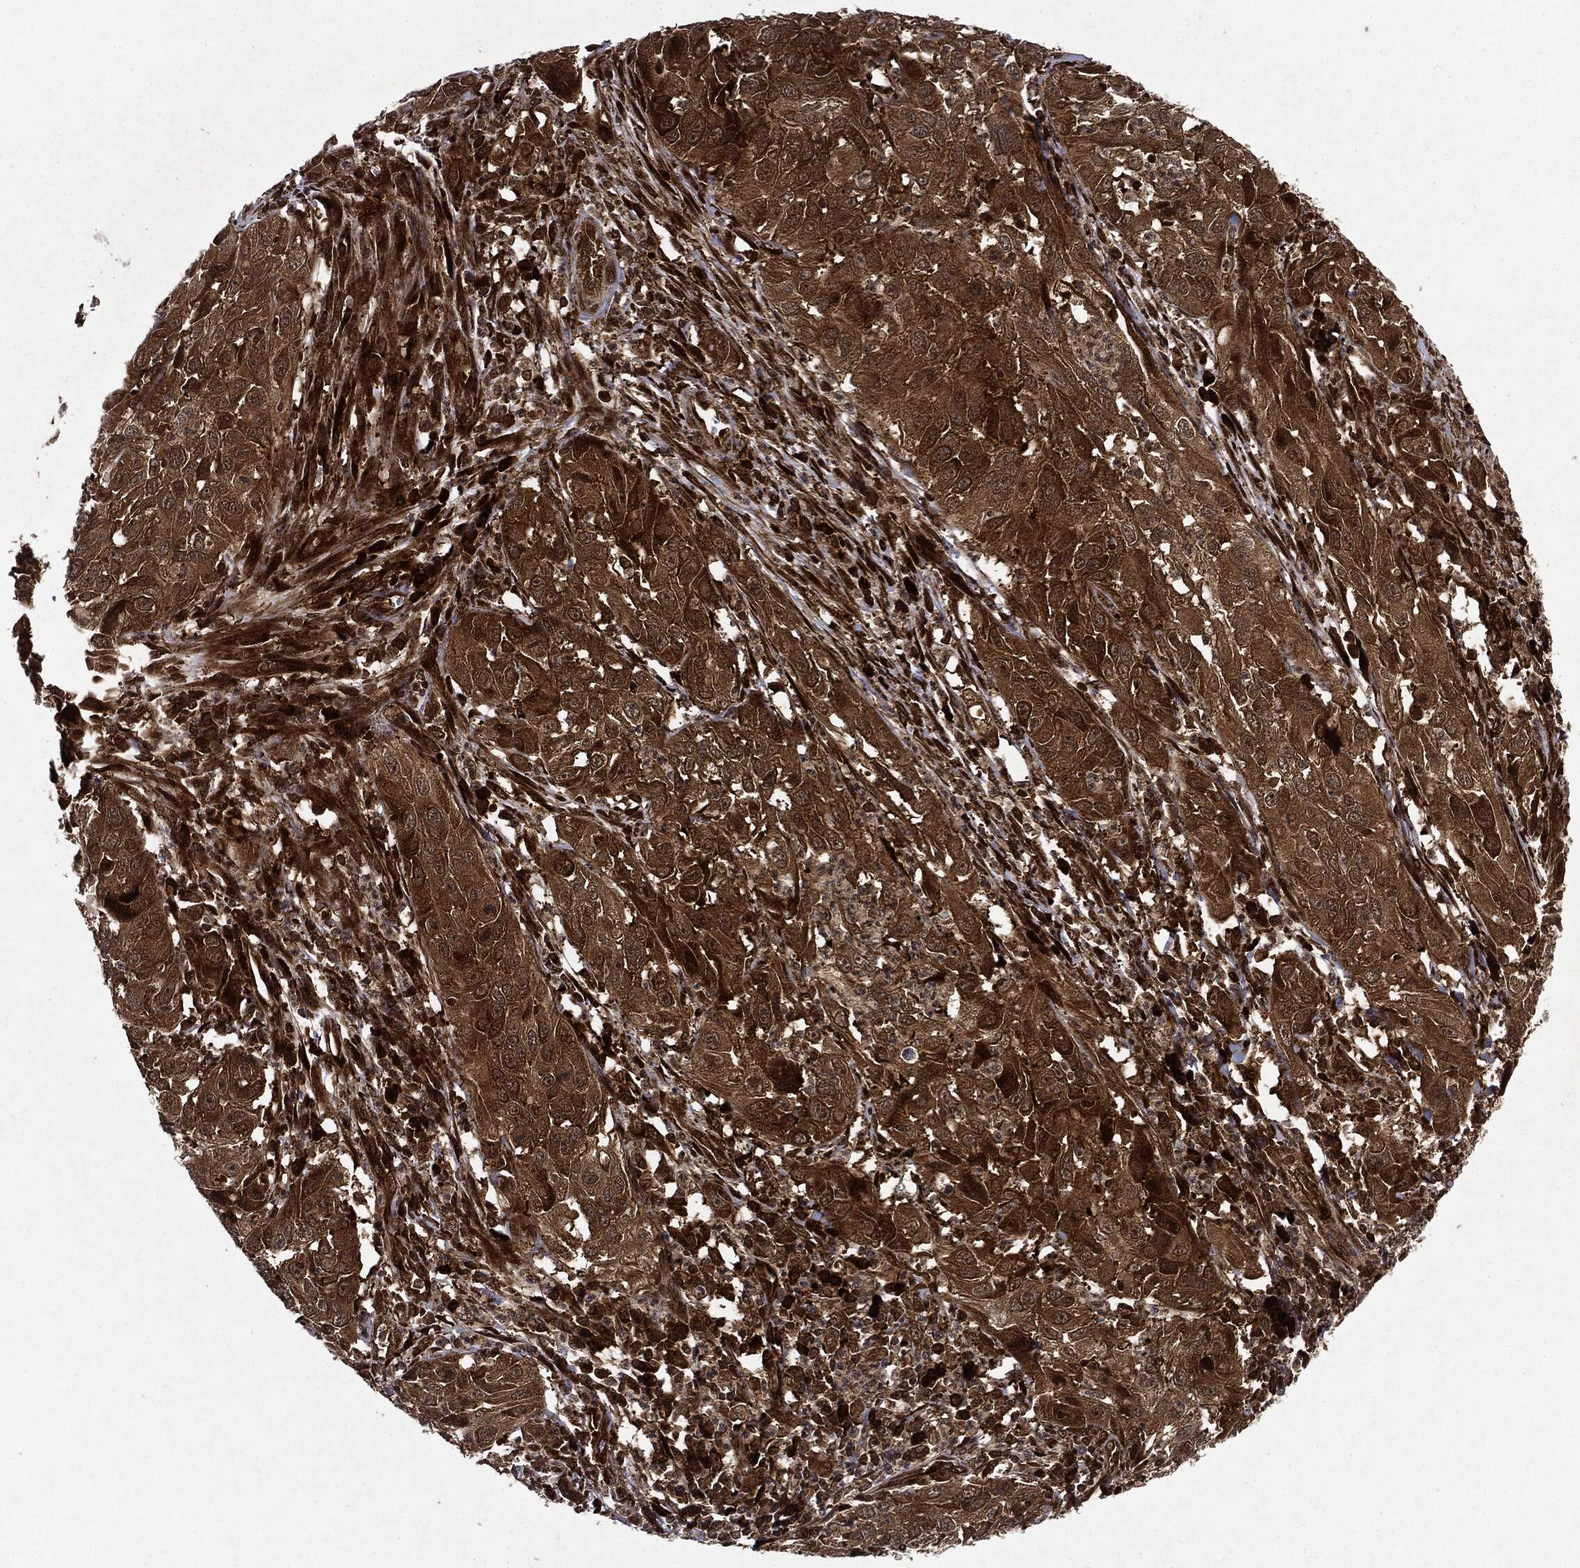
{"staining": {"intensity": "moderate", "quantity": ">75%", "location": "cytoplasmic/membranous"}, "tissue": "cervical cancer", "cell_type": "Tumor cells", "image_type": "cancer", "snomed": [{"axis": "morphology", "description": "Squamous cell carcinoma, NOS"}, {"axis": "topography", "description": "Cervix"}], "caption": "Protein staining of squamous cell carcinoma (cervical) tissue shows moderate cytoplasmic/membranous staining in about >75% of tumor cells. The staining is performed using DAB (3,3'-diaminobenzidine) brown chromogen to label protein expression. The nuclei are counter-stained blue using hematoxylin.", "gene": "OTUB1", "patient": {"sex": "female", "age": 32}}